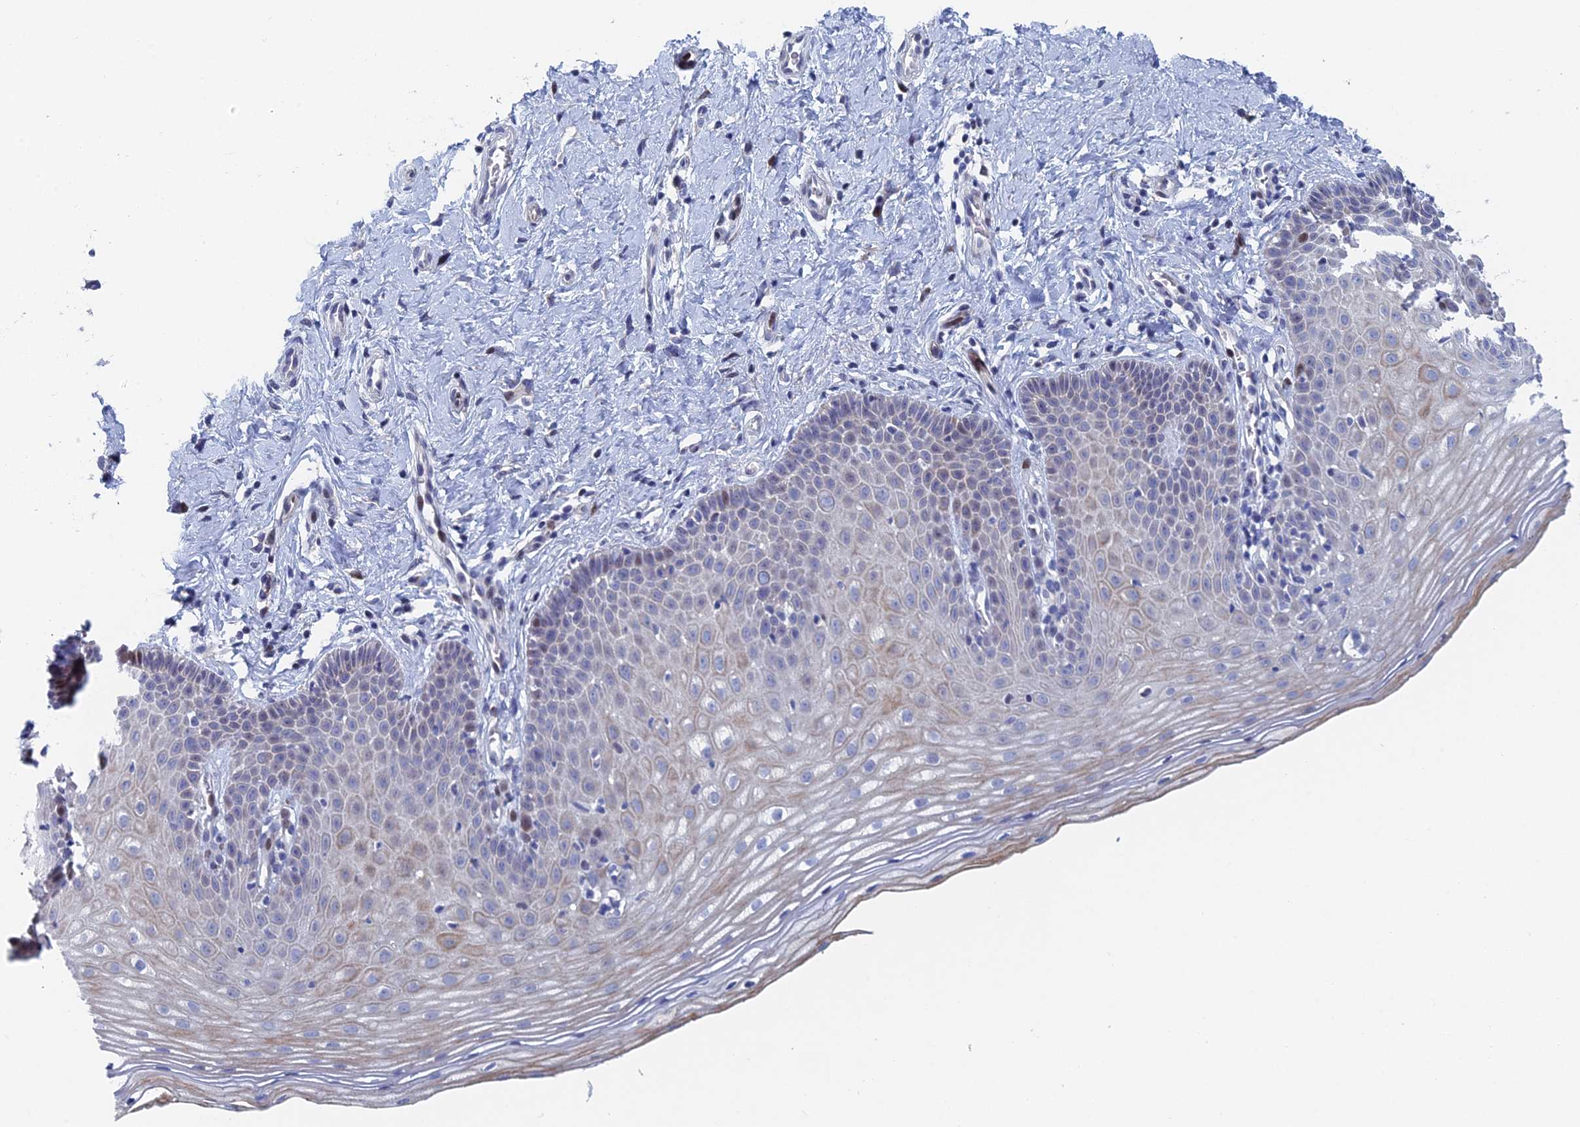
{"staining": {"intensity": "negative", "quantity": "none", "location": "none"}, "tissue": "cervix", "cell_type": "Glandular cells", "image_type": "normal", "snomed": [{"axis": "morphology", "description": "Normal tissue, NOS"}, {"axis": "topography", "description": "Cervix"}], "caption": "Human cervix stained for a protein using immunohistochemistry (IHC) exhibits no expression in glandular cells.", "gene": "DRGX", "patient": {"sex": "female", "age": 36}}